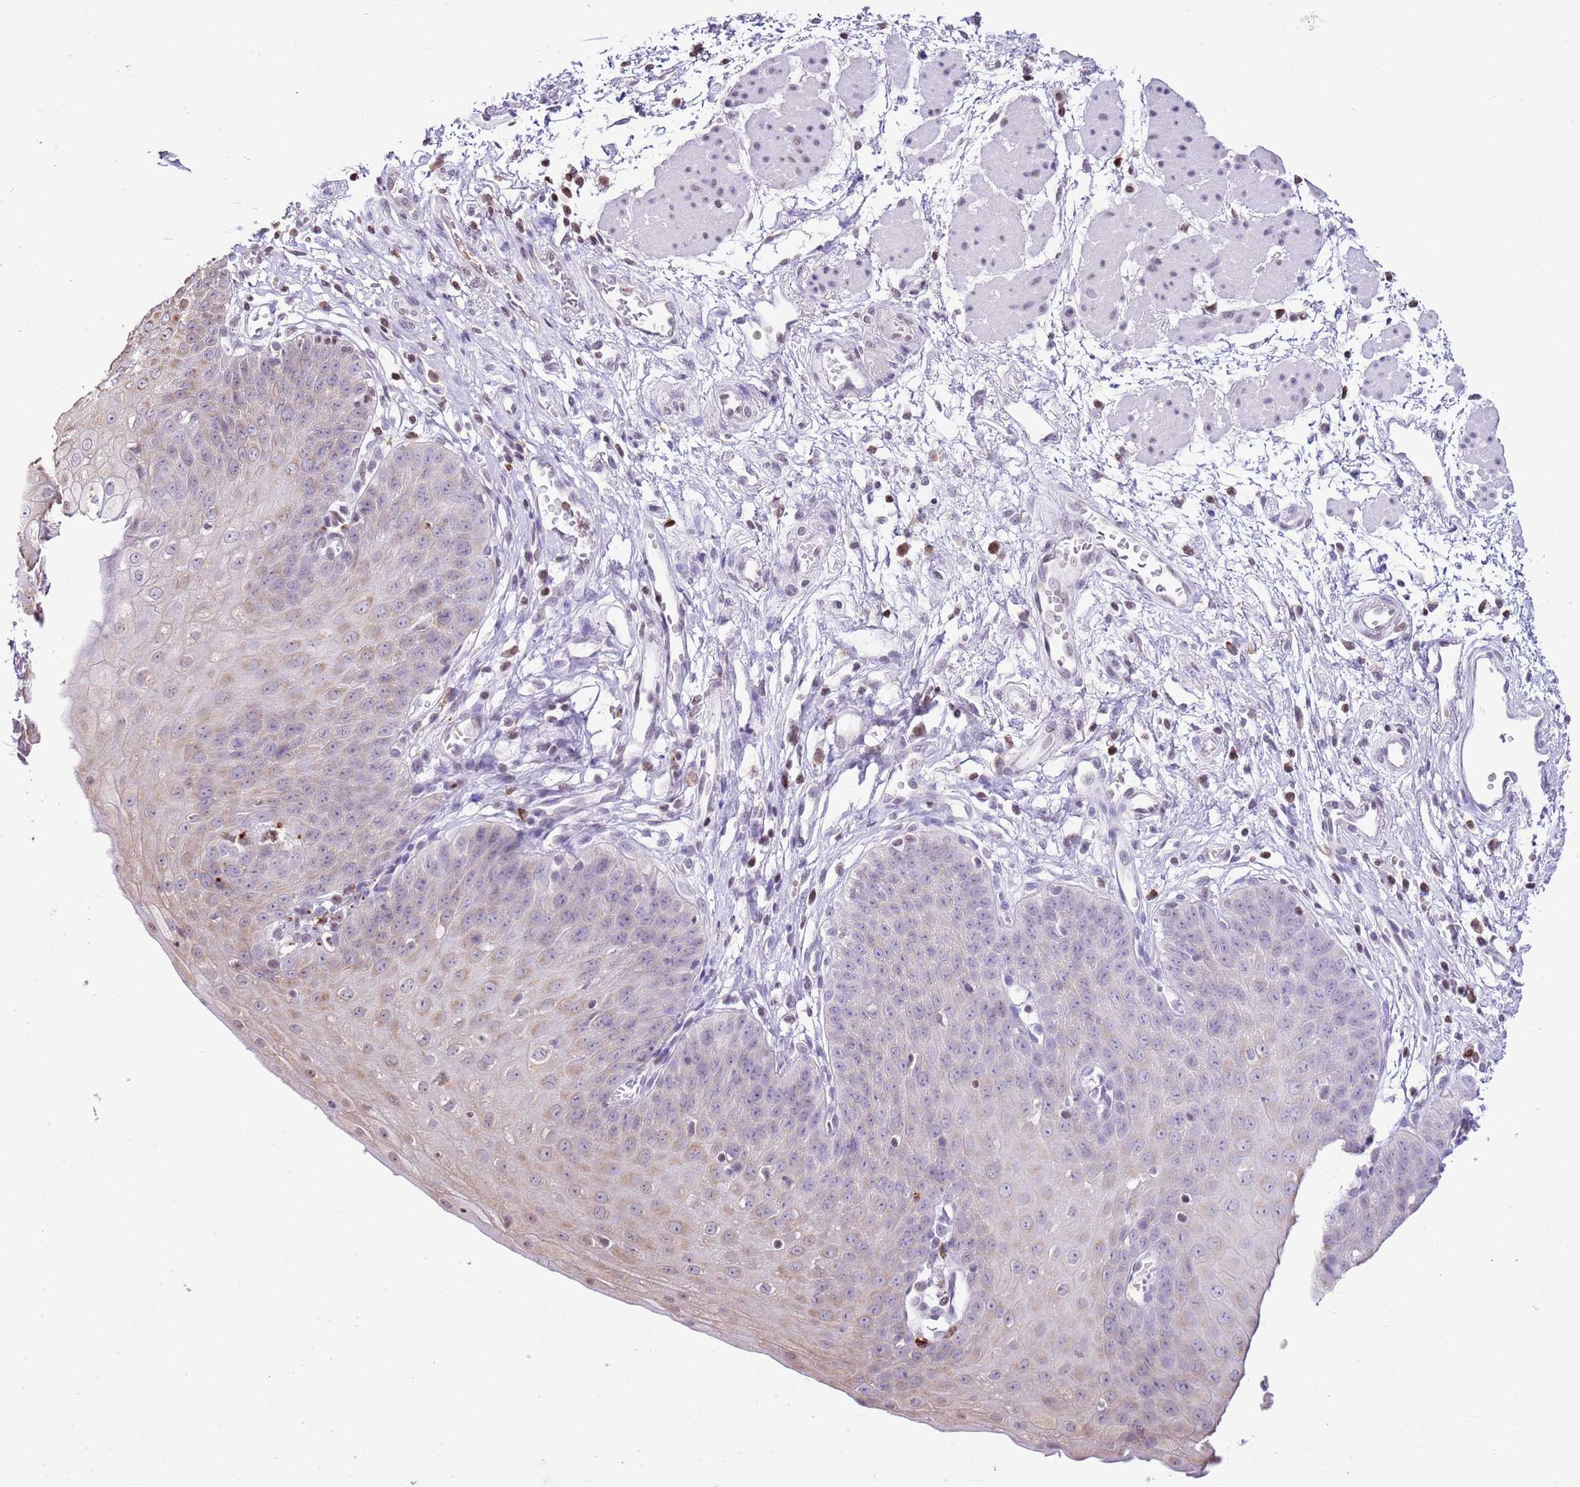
{"staining": {"intensity": "weak", "quantity": "25%-75%", "location": "cytoplasmic/membranous"}, "tissue": "esophagus", "cell_type": "Squamous epithelial cells", "image_type": "normal", "snomed": [{"axis": "morphology", "description": "Normal tissue, NOS"}, {"axis": "topography", "description": "Esophagus"}], "caption": "Immunohistochemistry (IHC) image of unremarkable human esophagus stained for a protein (brown), which demonstrates low levels of weak cytoplasmic/membranous staining in approximately 25%-75% of squamous epithelial cells.", "gene": "PRR15", "patient": {"sex": "male", "age": 71}}